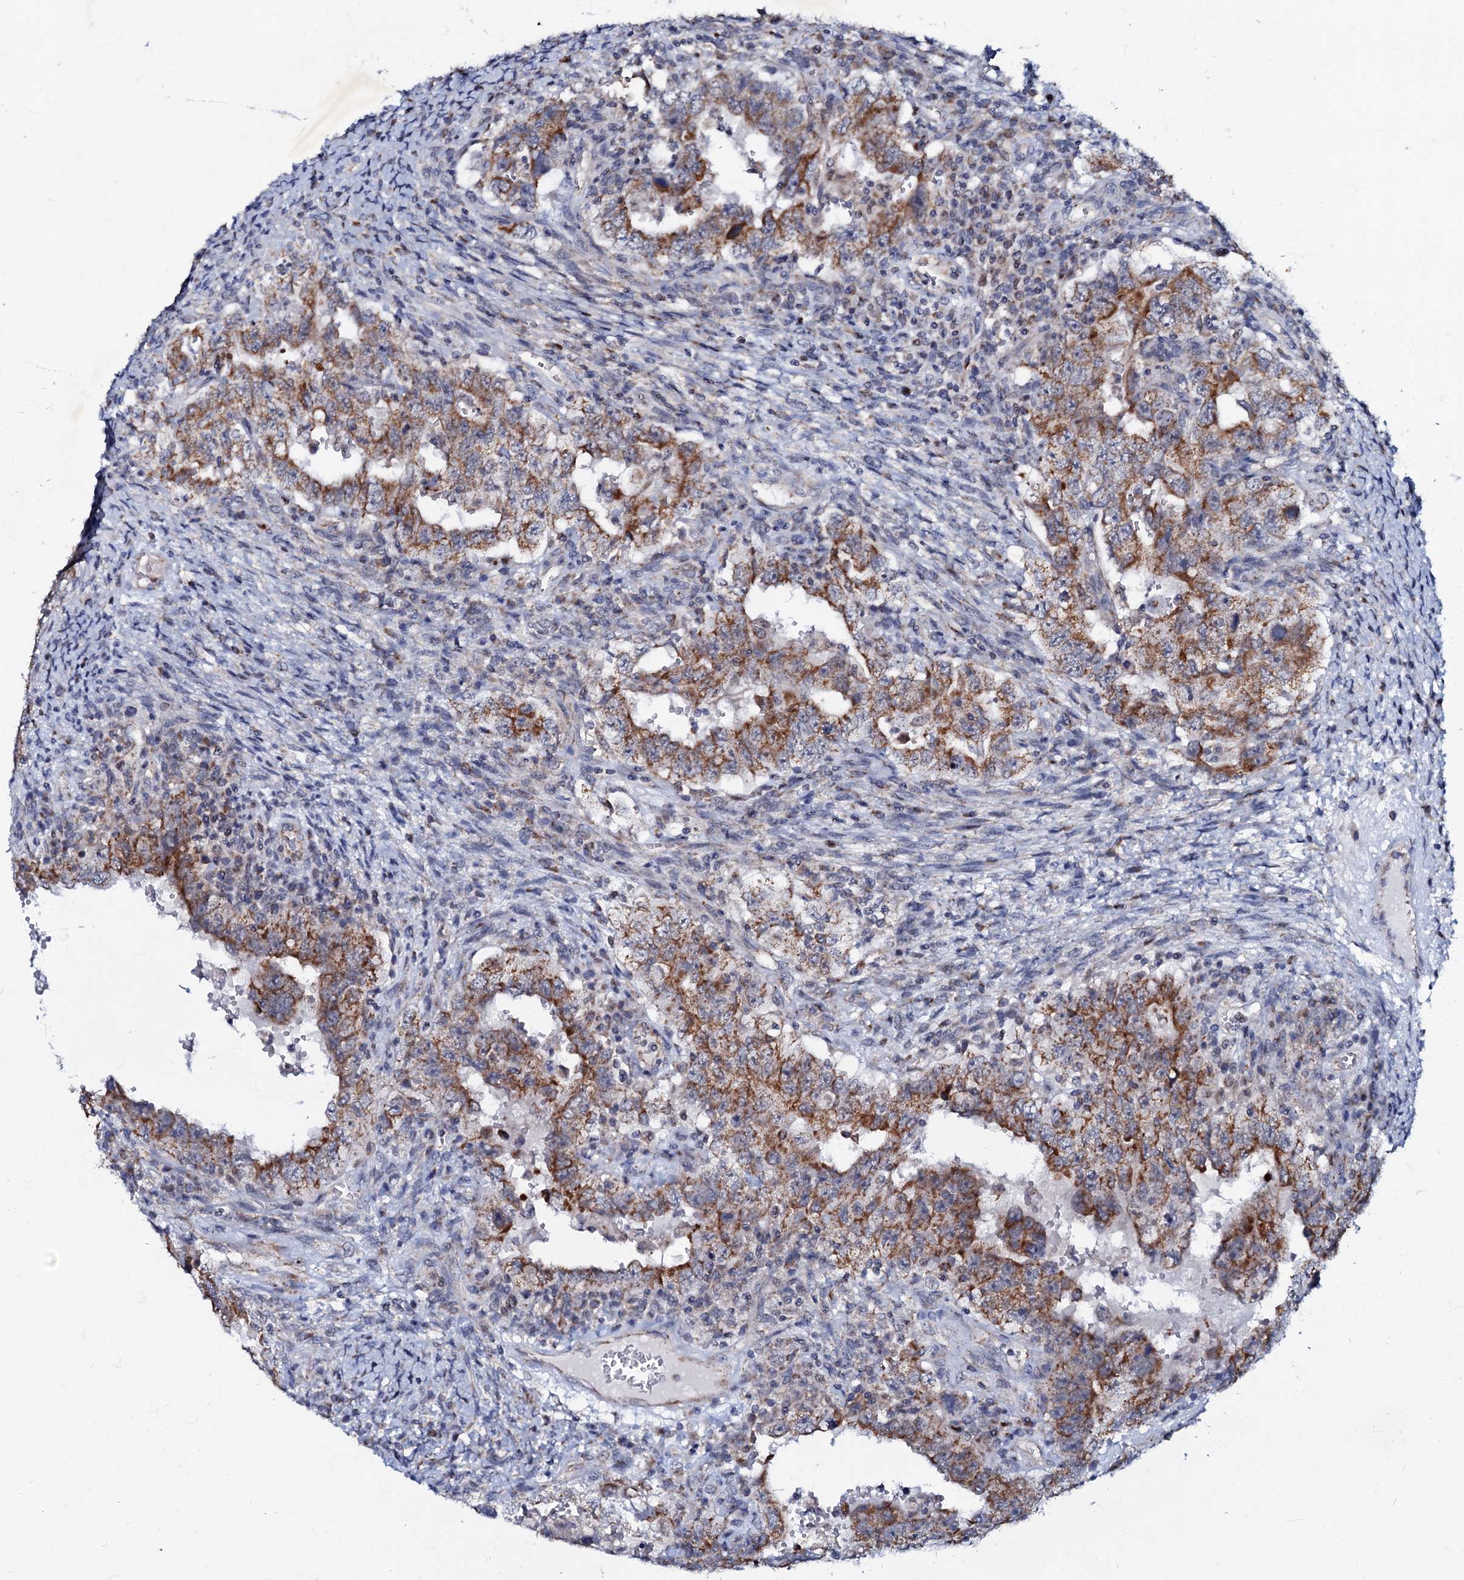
{"staining": {"intensity": "moderate", "quantity": ">75%", "location": "cytoplasmic/membranous"}, "tissue": "testis cancer", "cell_type": "Tumor cells", "image_type": "cancer", "snomed": [{"axis": "morphology", "description": "Carcinoma, Embryonal, NOS"}, {"axis": "topography", "description": "Testis"}], "caption": "Protein positivity by immunohistochemistry (IHC) displays moderate cytoplasmic/membranous staining in about >75% of tumor cells in testis cancer (embryonal carcinoma). Using DAB (3,3'-diaminobenzidine) (brown) and hematoxylin (blue) stains, captured at high magnification using brightfield microscopy.", "gene": "MRPL51", "patient": {"sex": "male", "age": 26}}